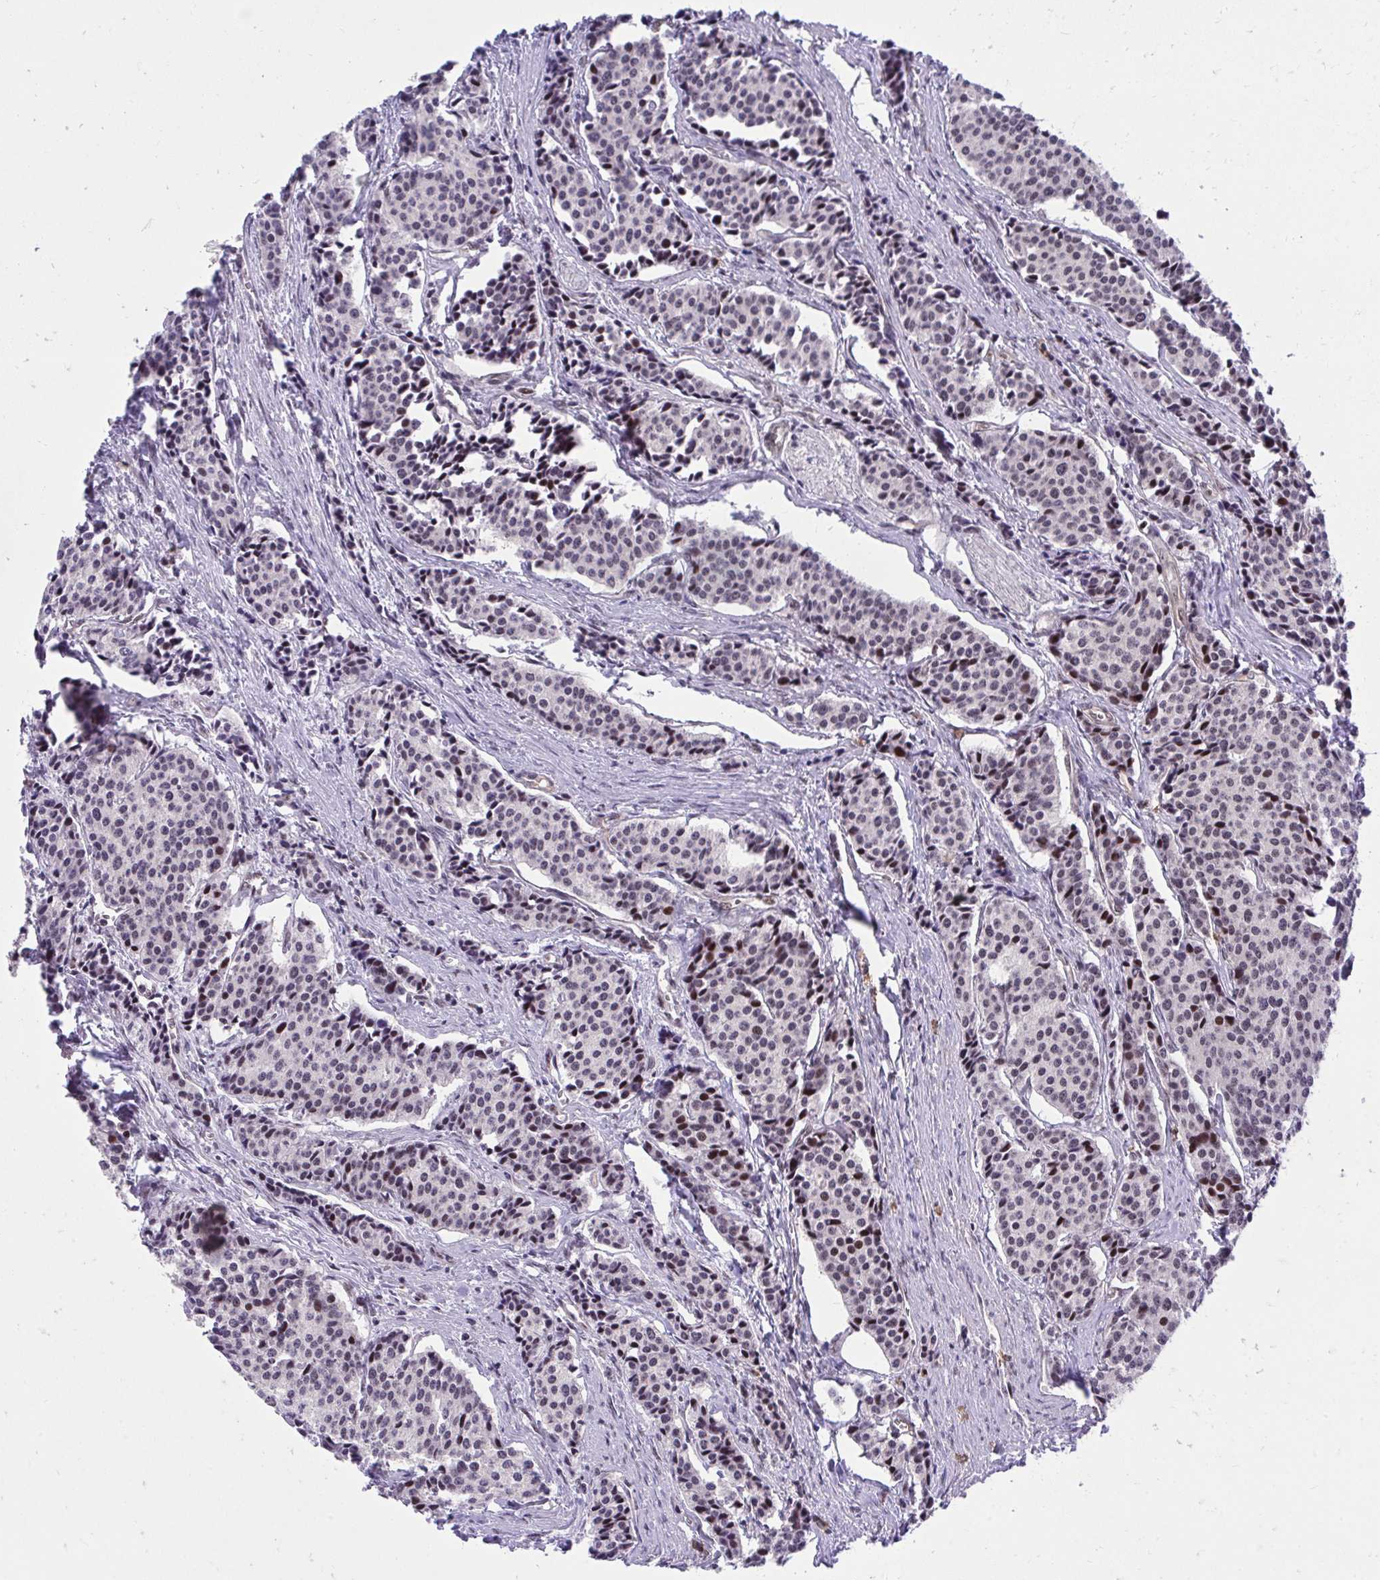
{"staining": {"intensity": "strong", "quantity": "25%-75%", "location": "nuclear"}, "tissue": "carcinoid", "cell_type": "Tumor cells", "image_type": "cancer", "snomed": [{"axis": "morphology", "description": "Carcinoid, malignant, NOS"}, {"axis": "topography", "description": "Small intestine"}], "caption": "A high-resolution histopathology image shows immunohistochemistry (IHC) staining of carcinoid, which shows strong nuclear expression in approximately 25%-75% of tumor cells. (DAB IHC, brown staining for protein, blue staining for nuclei).", "gene": "HOXA4", "patient": {"sex": "male", "age": 73}}